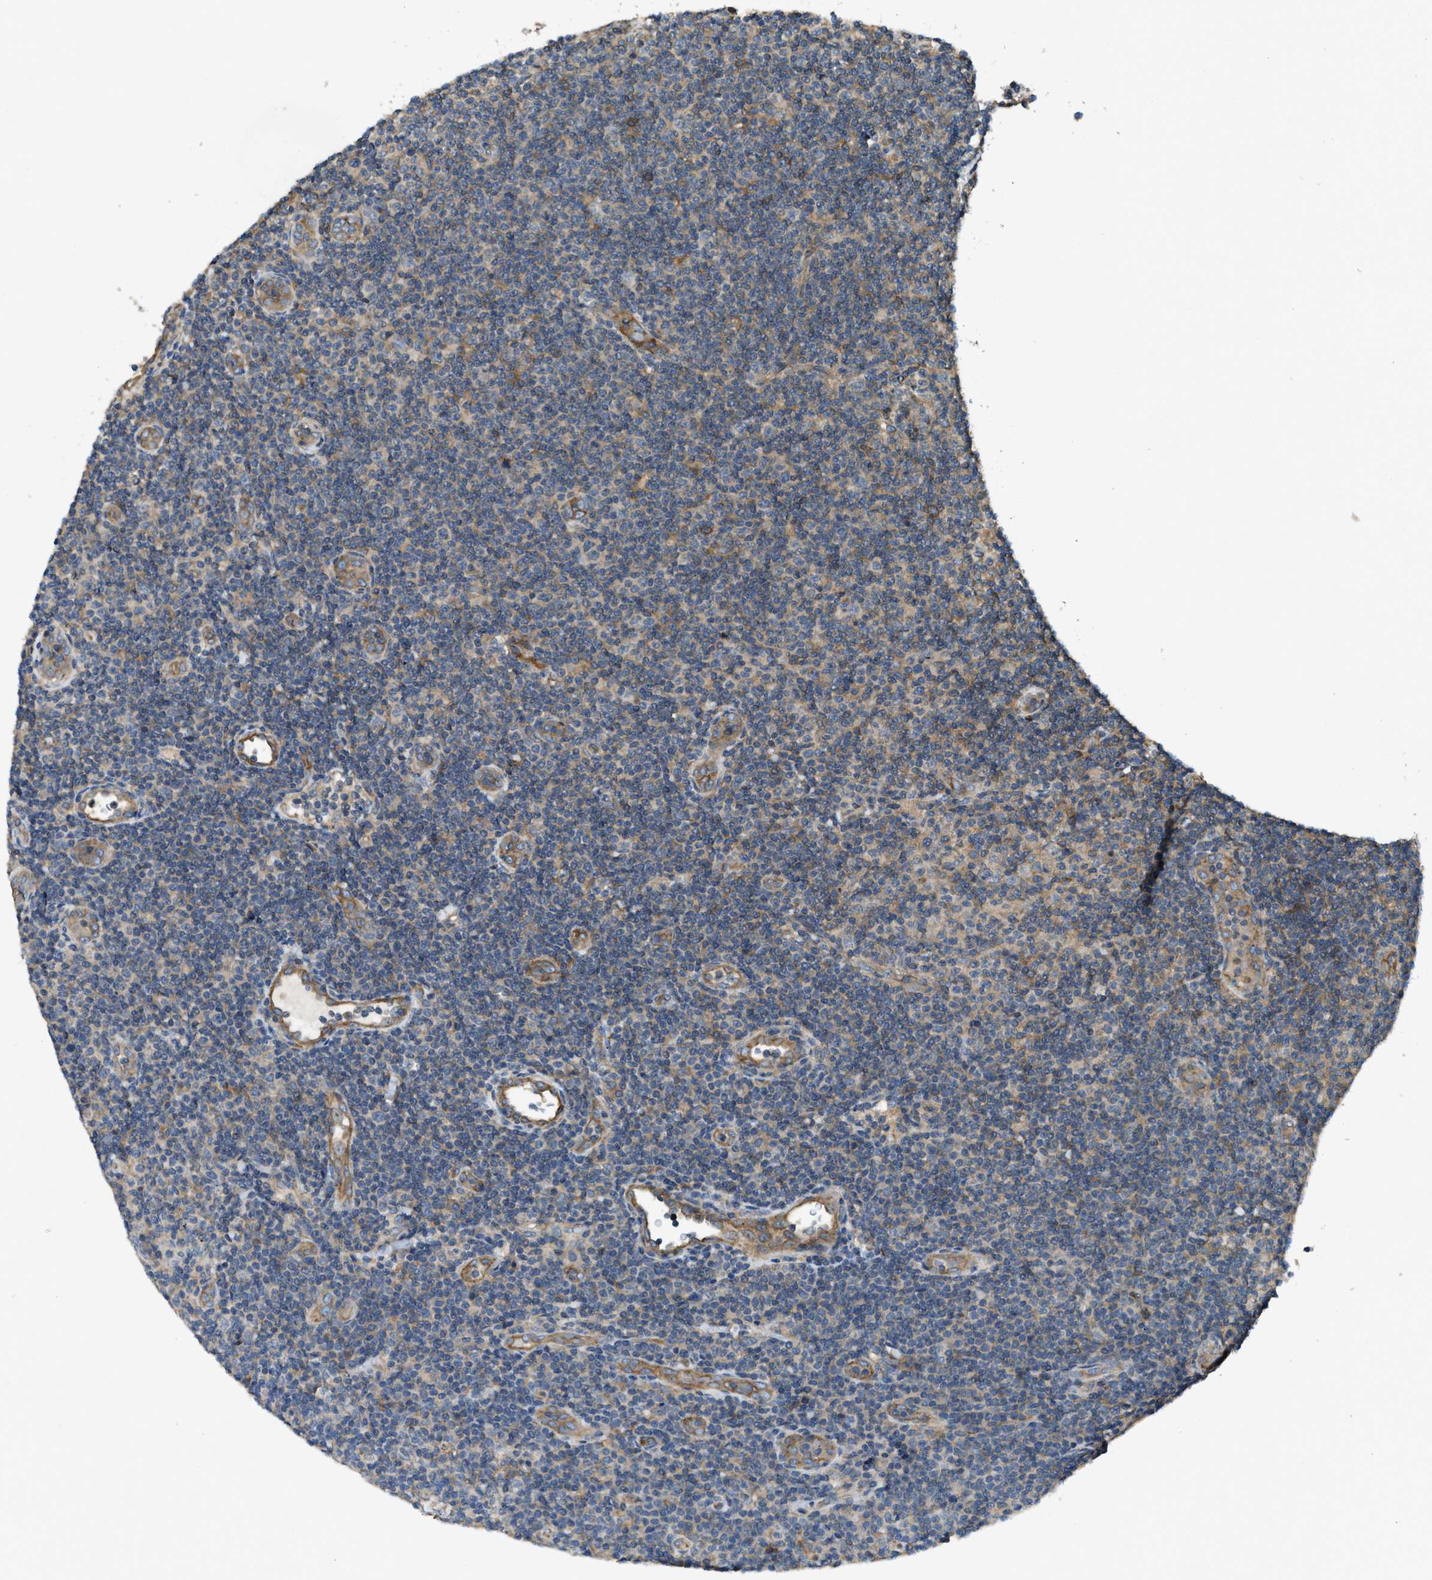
{"staining": {"intensity": "weak", "quantity": "25%-75%", "location": "cytoplasmic/membranous"}, "tissue": "lymphoma", "cell_type": "Tumor cells", "image_type": "cancer", "snomed": [{"axis": "morphology", "description": "Malignant lymphoma, non-Hodgkin's type, Low grade"}, {"axis": "topography", "description": "Lymph node"}], "caption": "This photomicrograph exhibits IHC staining of lymphoma, with low weak cytoplasmic/membranous staining in approximately 25%-75% of tumor cells.", "gene": "BAG4", "patient": {"sex": "male", "age": 83}}